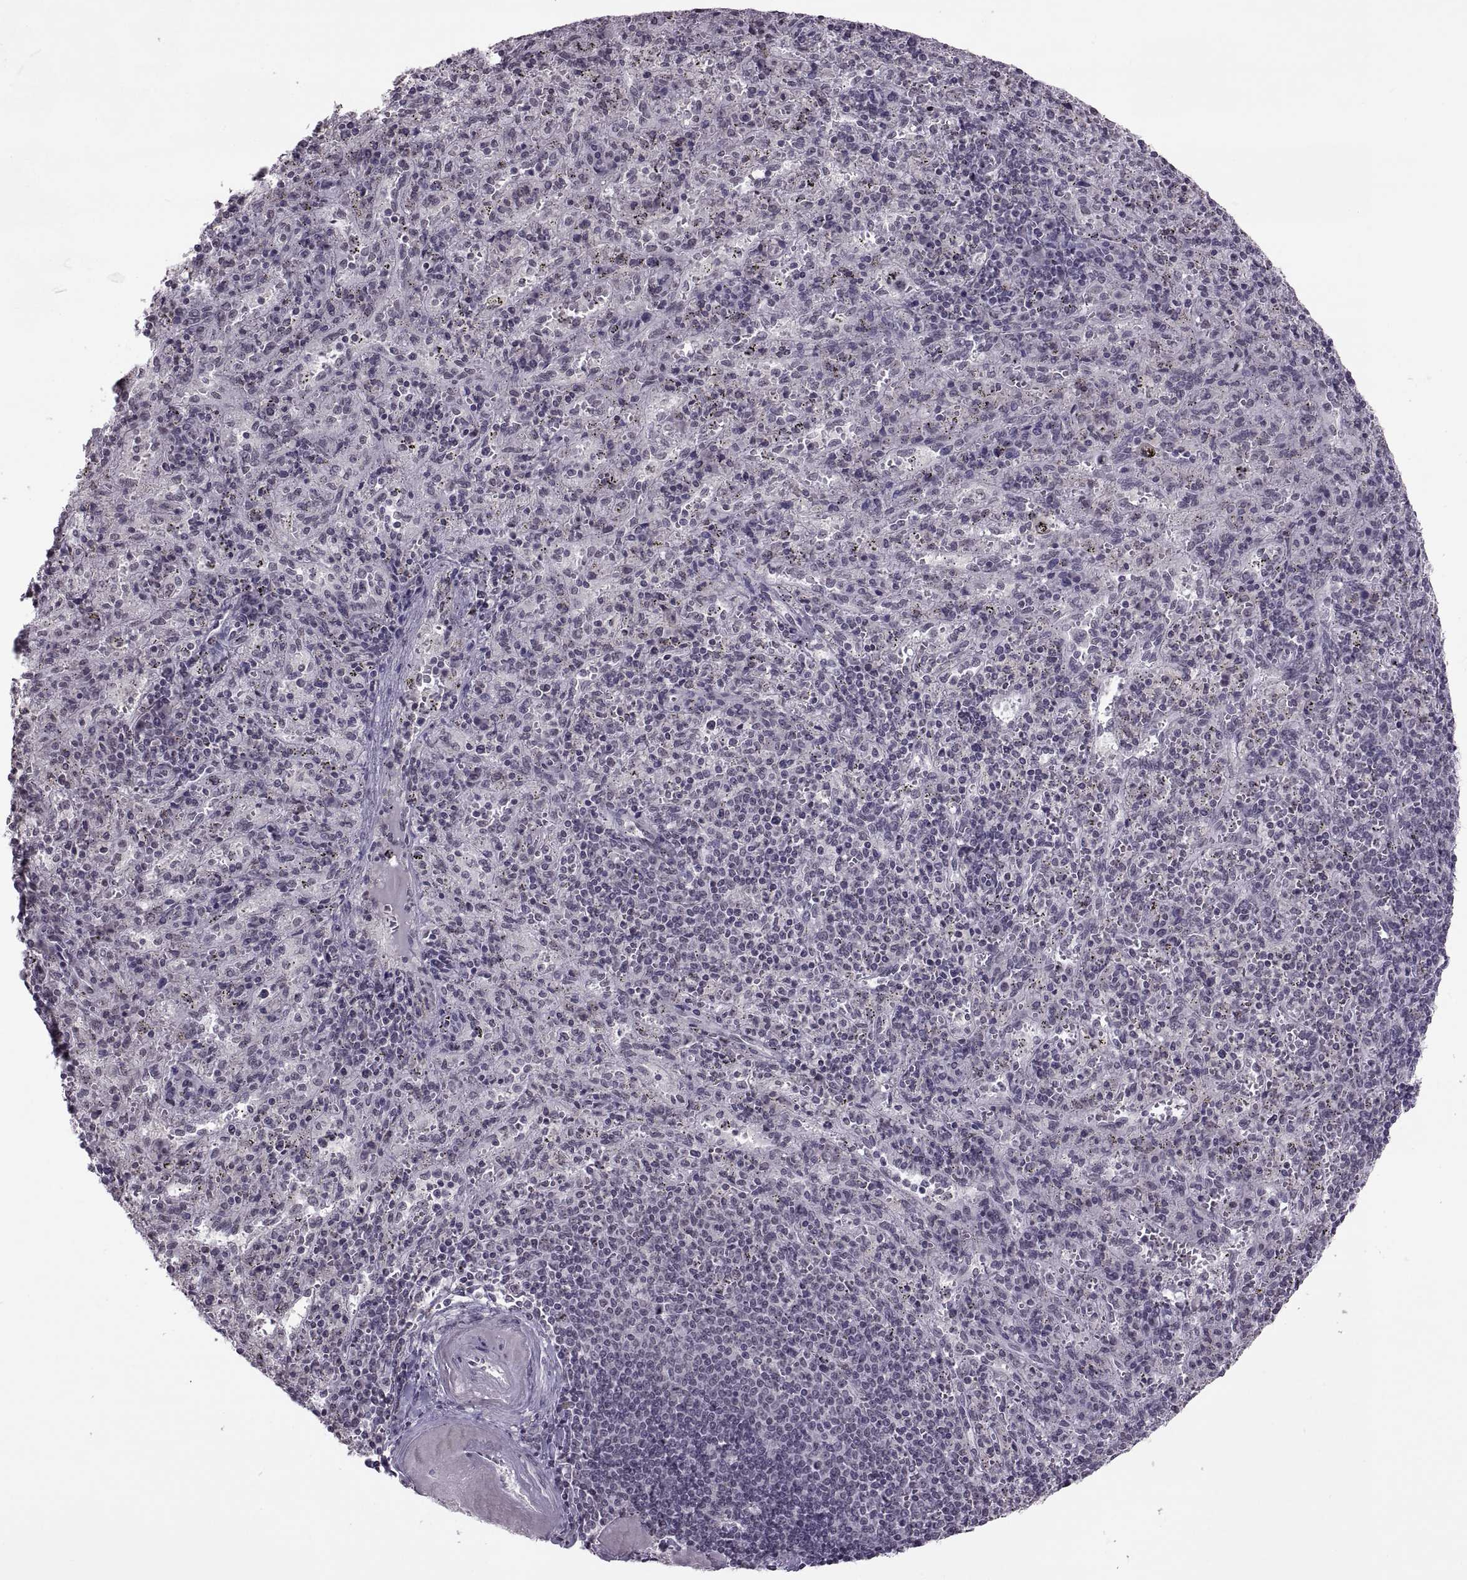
{"staining": {"intensity": "negative", "quantity": "none", "location": "none"}, "tissue": "spleen", "cell_type": "Cells in red pulp", "image_type": "normal", "snomed": [{"axis": "morphology", "description": "Normal tissue, NOS"}, {"axis": "topography", "description": "Spleen"}], "caption": "Micrograph shows no protein staining in cells in red pulp of benign spleen. (DAB (3,3'-diaminobenzidine) immunohistochemistry visualized using brightfield microscopy, high magnification).", "gene": "OTP", "patient": {"sex": "male", "age": 57}}